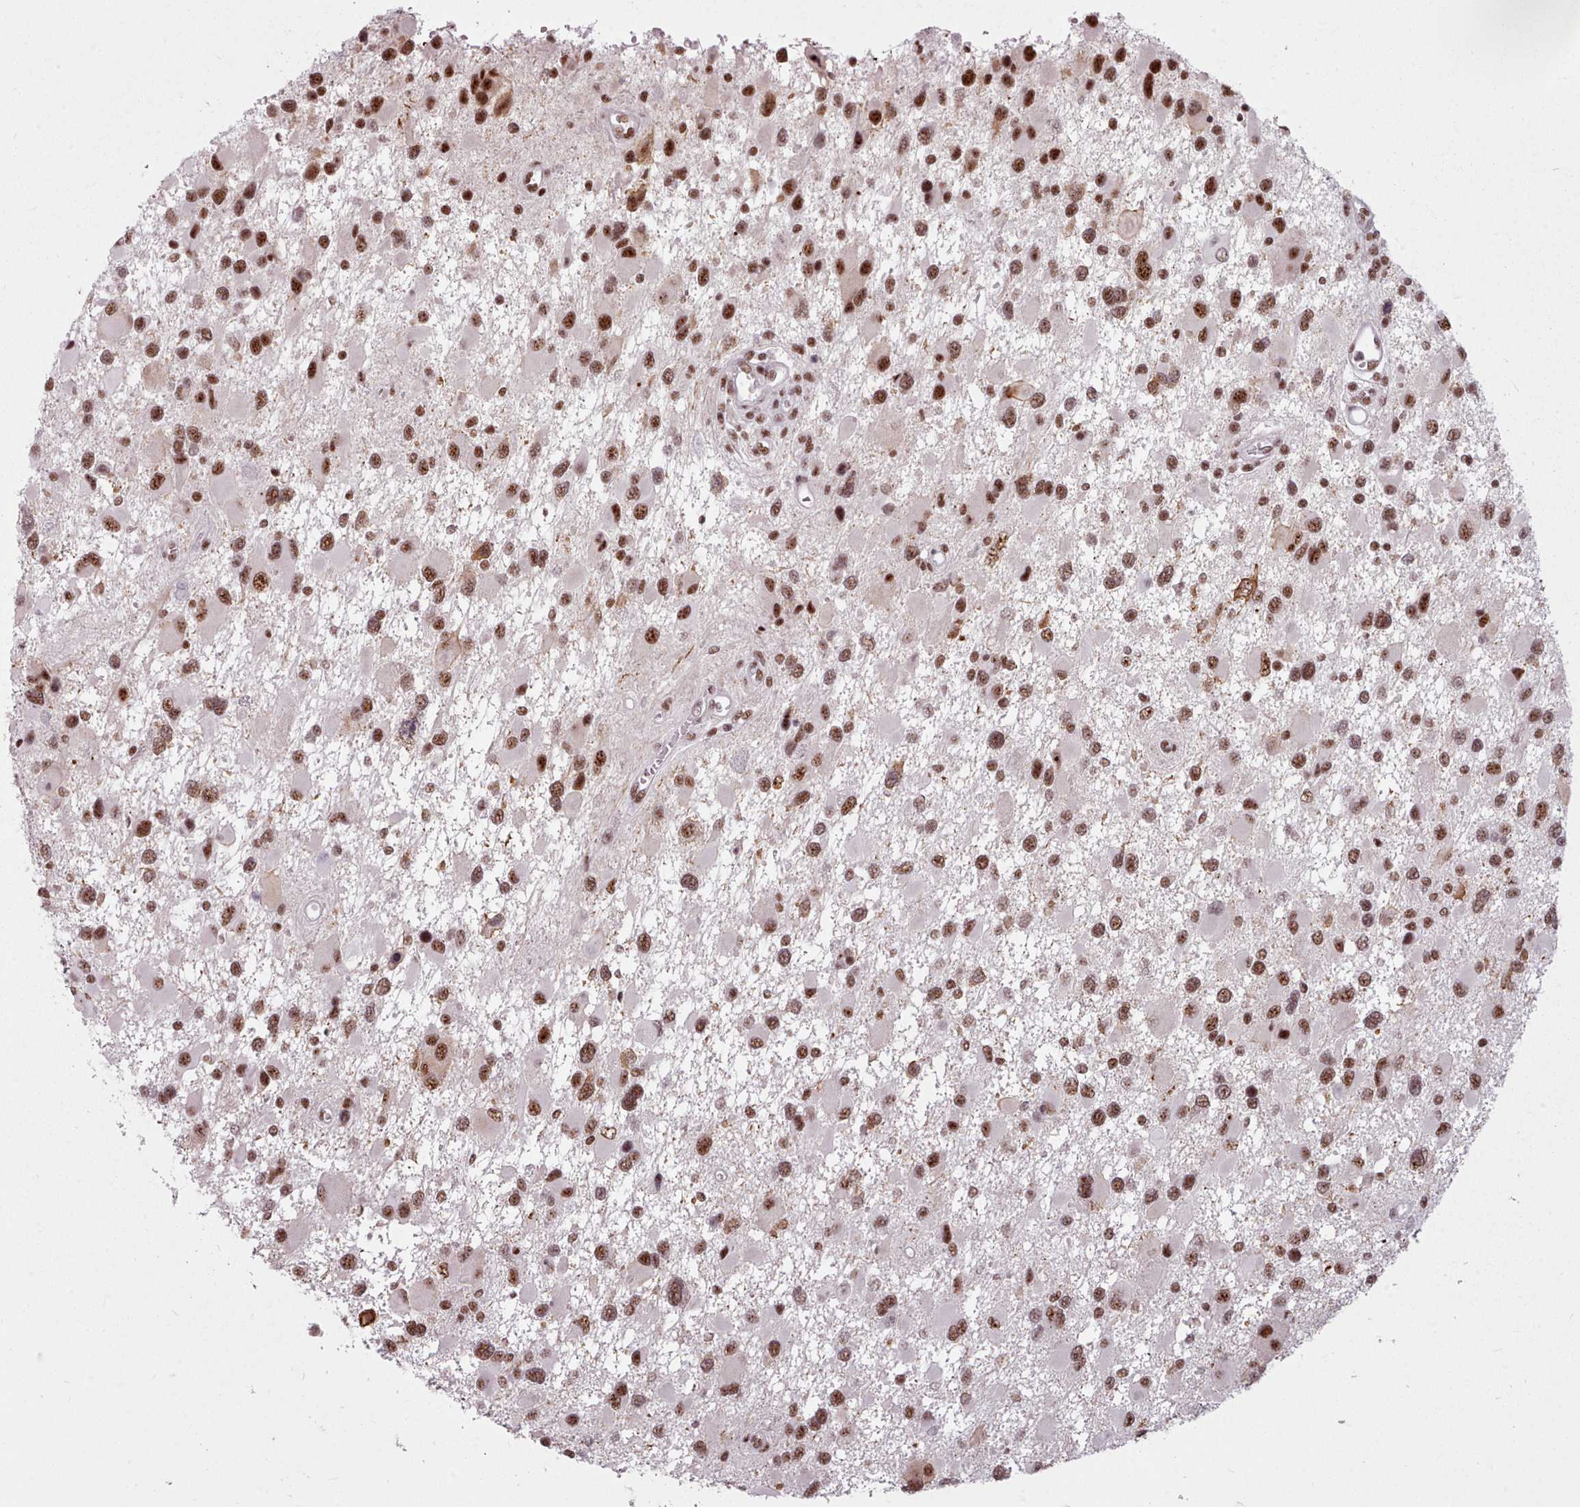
{"staining": {"intensity": "moderate", "quantity": ">75%", "location": "nuclear"}, "tissue": "glioma", "cell_type": "Tumor cells", "image_type": "cancer", "snomed": [{"axis": "morphology", "description": "Glioma, malignant, High grade"}, {"axis": "topography", "description": "Brain"}], "caption": "This photomicrograph shows glioma stained with immunohistochemistry (IHC) to label a protein in brown. The nuclear of tumor cells show moderate positivity for the protein. Nuclei are counter-stained blue.", "gene": "SRRM1", "patient": {"sex": "male", "age": 53}}